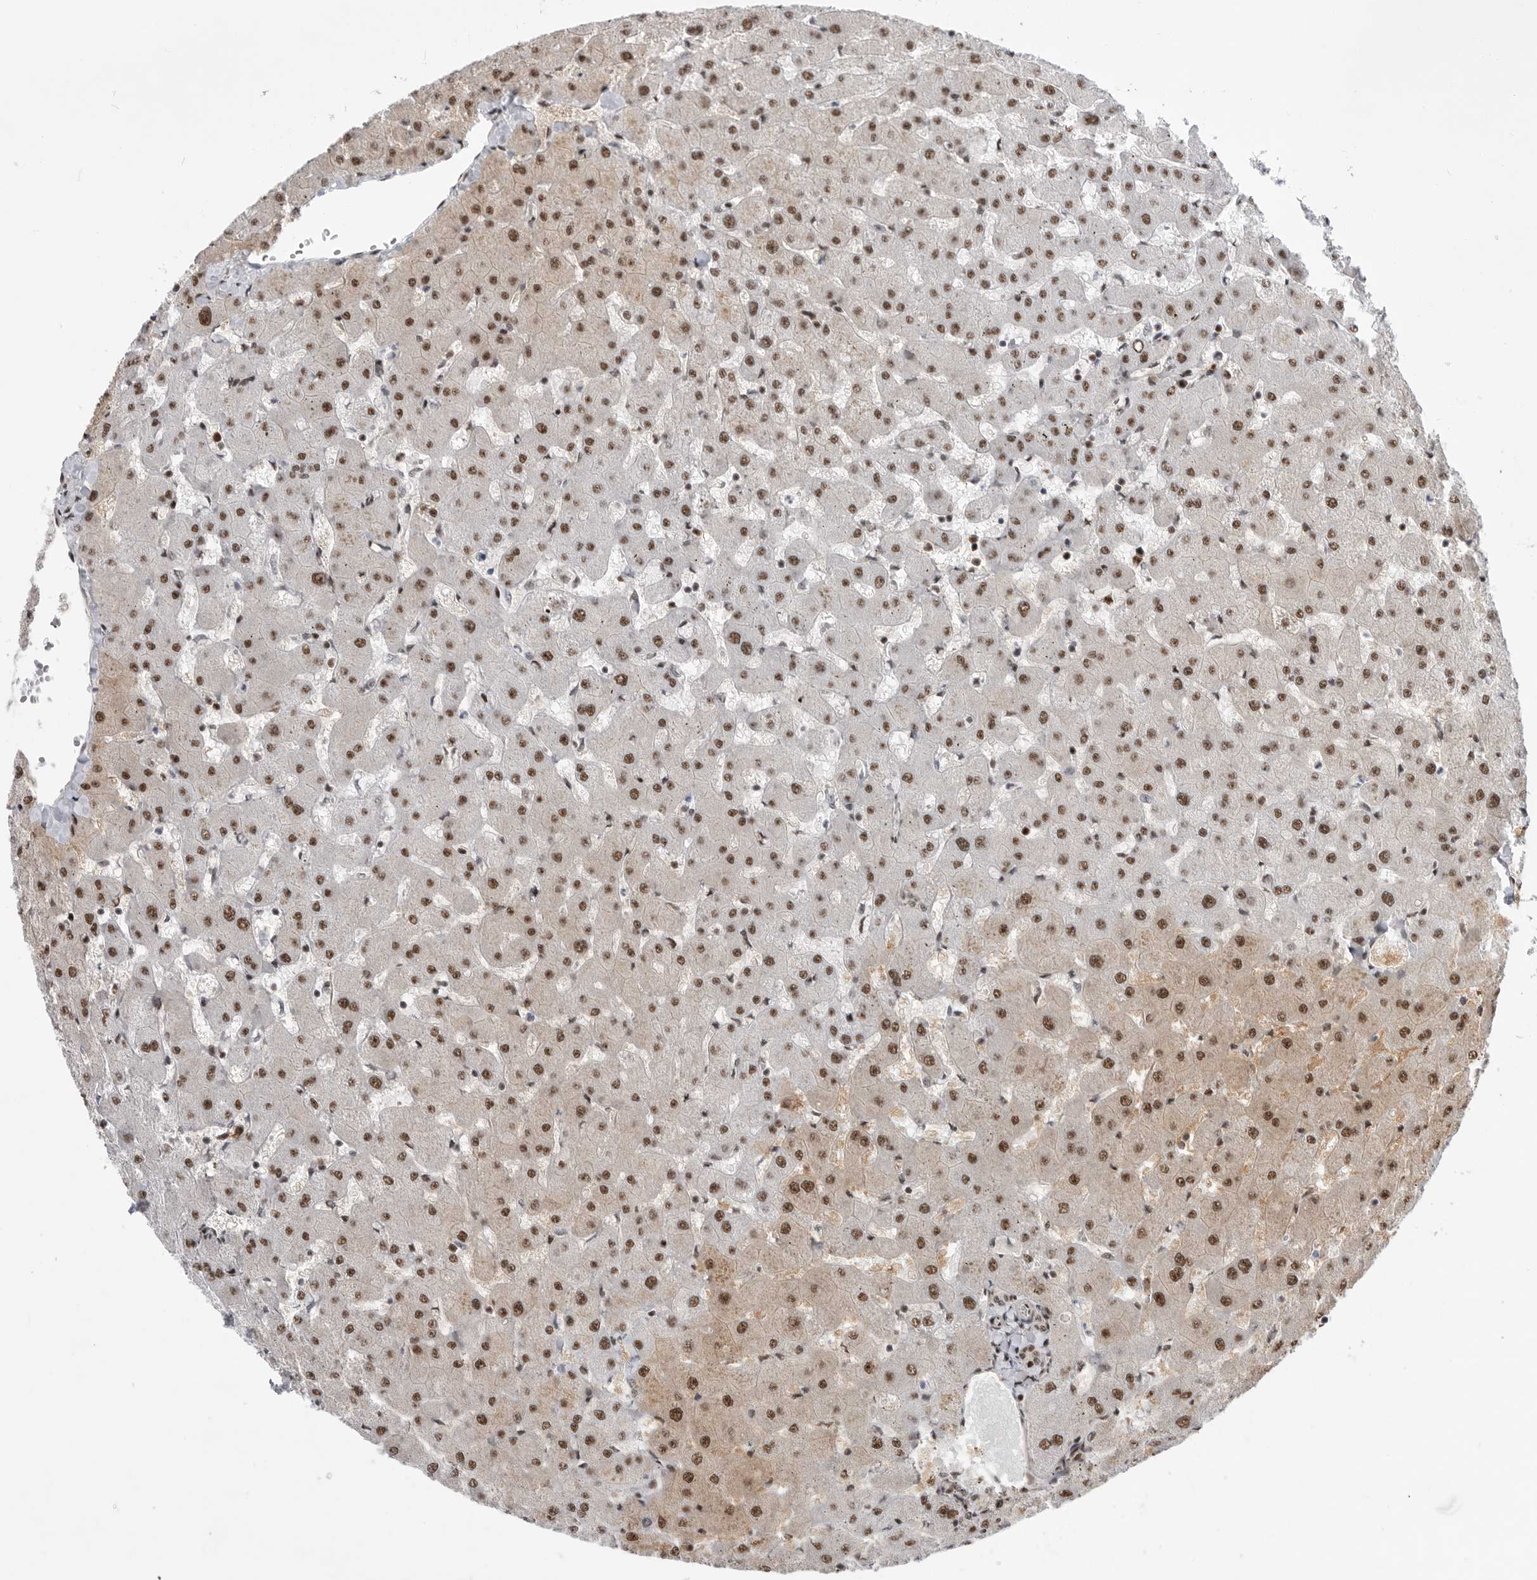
{"staining": {"intensity": "weak", "quantity": "<25%", "location": "nuclear"}, "tissue": "liver", "cell_type": "Cholangiocytes", "image_type": "normal", "snomed": [{"axis": "morphology", "description": "Normal tissue, NOS"}, {"axis": "topography", "description": "Liver"}], "caption": "An IHC histopathology image of benign liver is shown. There is no staining in cholangiocytes of liver. (DAB IHC, high magnification).", "gene": "GPATCH2", "patient": {"sex": "female", "age": 63}}